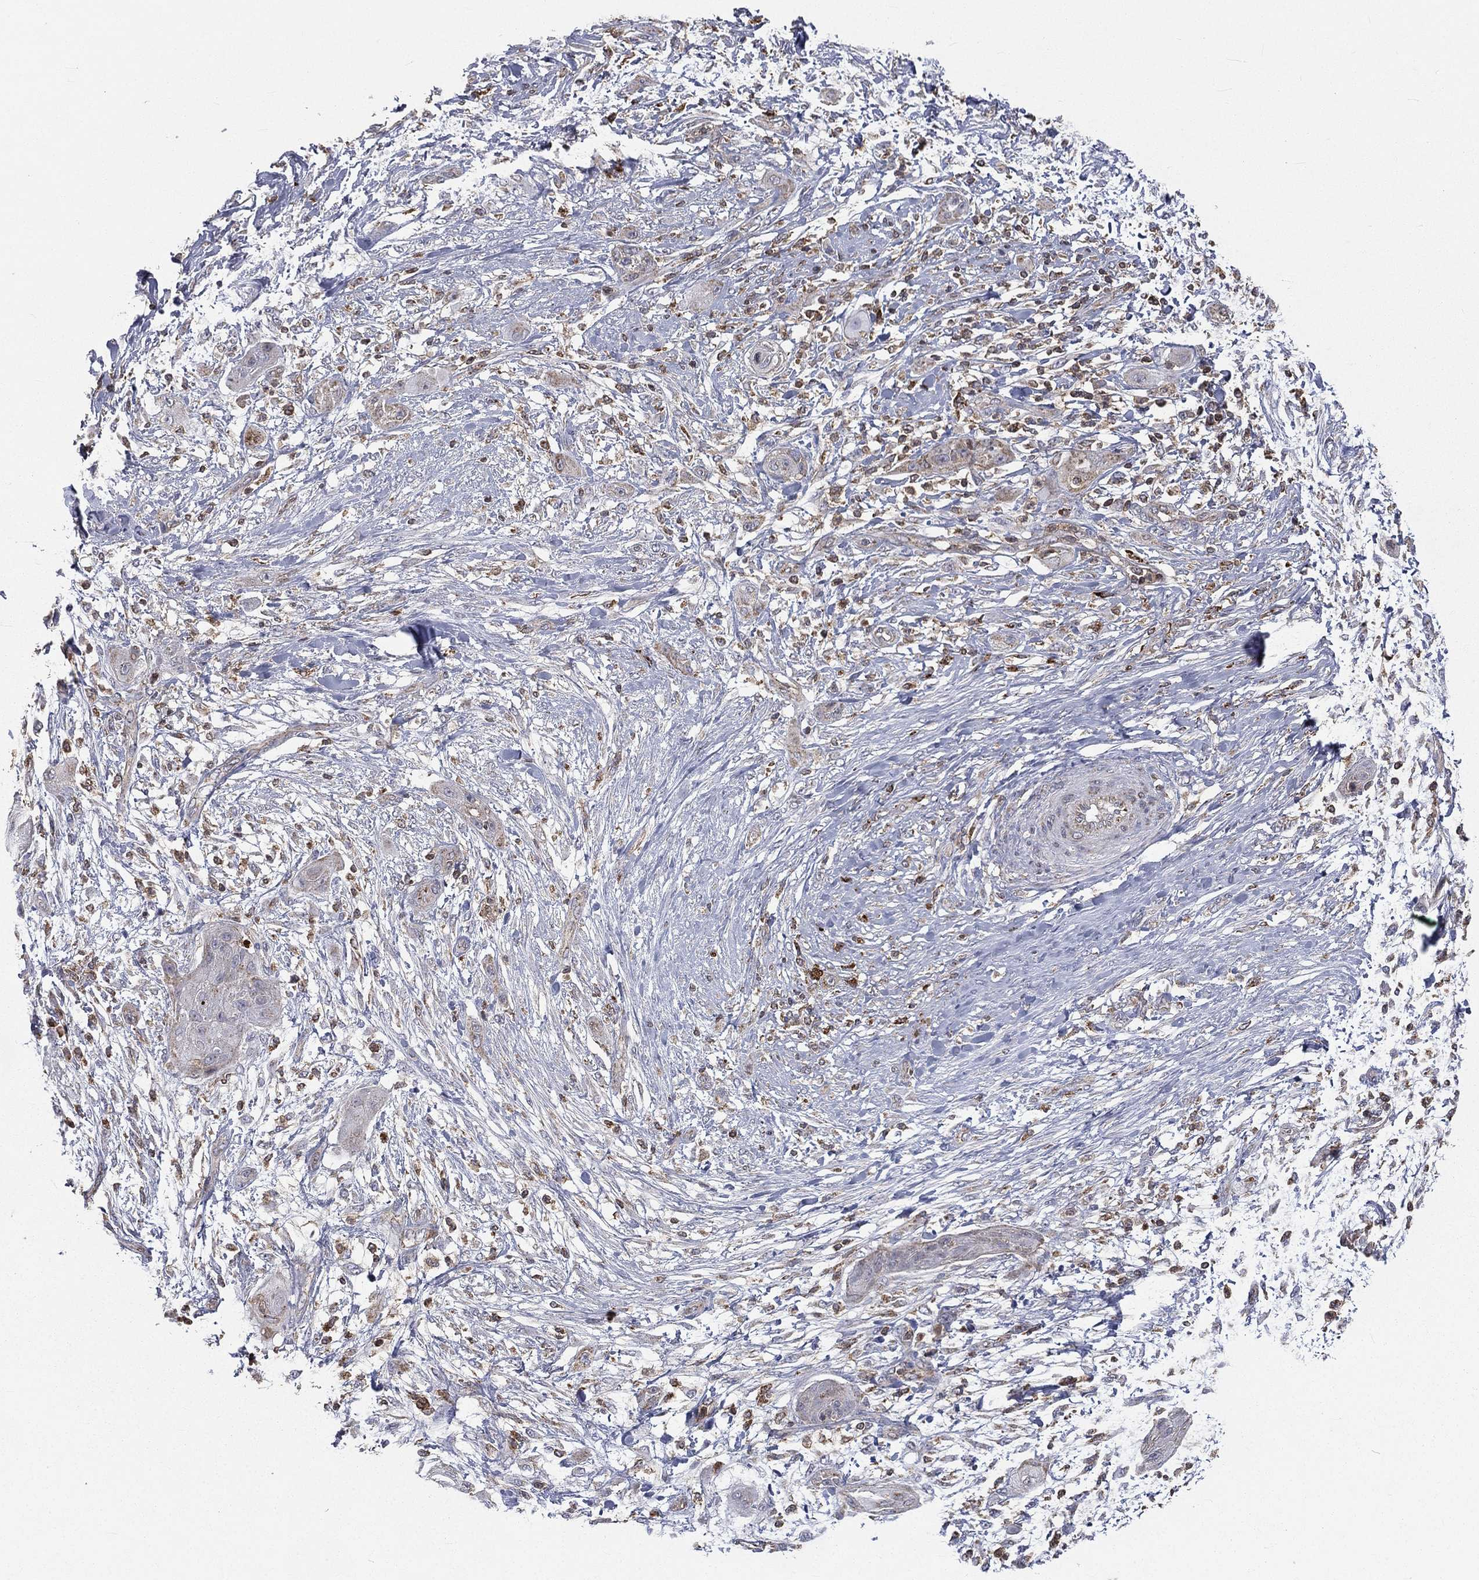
{"staining": {"intensity": "negative", "quantity": "none", "location": "none"}, "tissue": "skin cancer", "cell_type": "Tumor cells", "image_type": "cancer", "snomed": [{"axis": "morphology", "description": "Squamous cell carcinoma, NOS"}, {"axis": "topography", "description": "Skin"}], "caption": "Protein analysis of skin cancer (squamous cell carcinoma) exhibits no significant positivity in tumor cells.", "gene": "RIN3", "patient": {"sex": "male", "age": 62}}